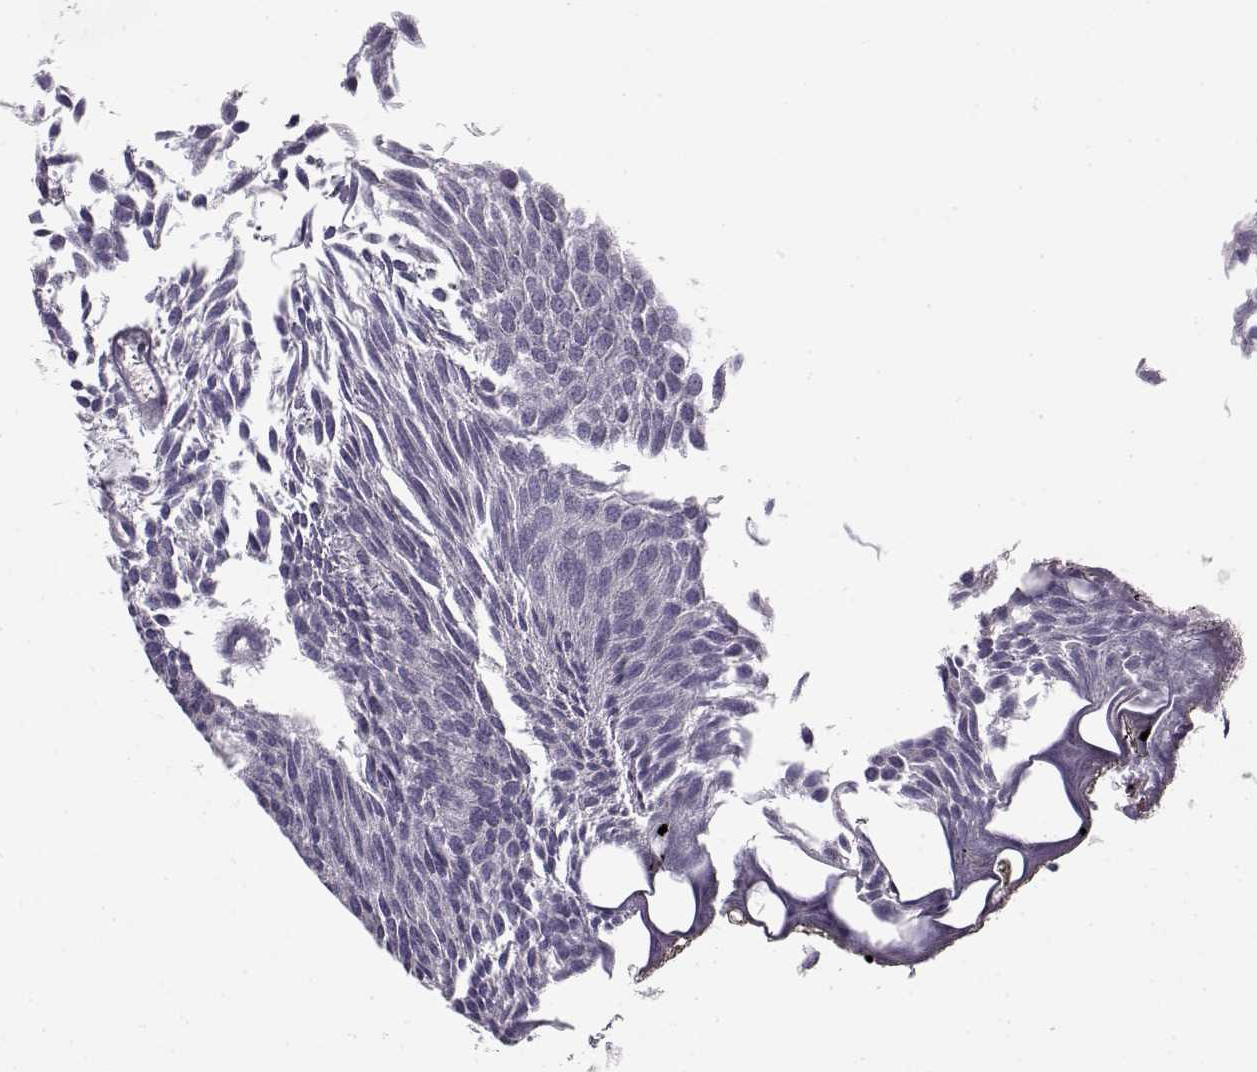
{"staining": {"intensity": "negative", "quantity": "none", "location": "none"}, "tissue": "urothelial cancer", "cell_type": "Tumor cells", "image_type": "cancer", "snomed": [{"axis": "morphology", "description": "Urothelial carcinoma, Low grade"}, {"axis": "topography", "description": "Urinary bladder"}], "caption": "Immunohistochemical staining of human urothelial cancer exhibits no significant positivity in tumor cells.", "gene": "MYO1A", "patient": {"sex": "male", "age": 63}}